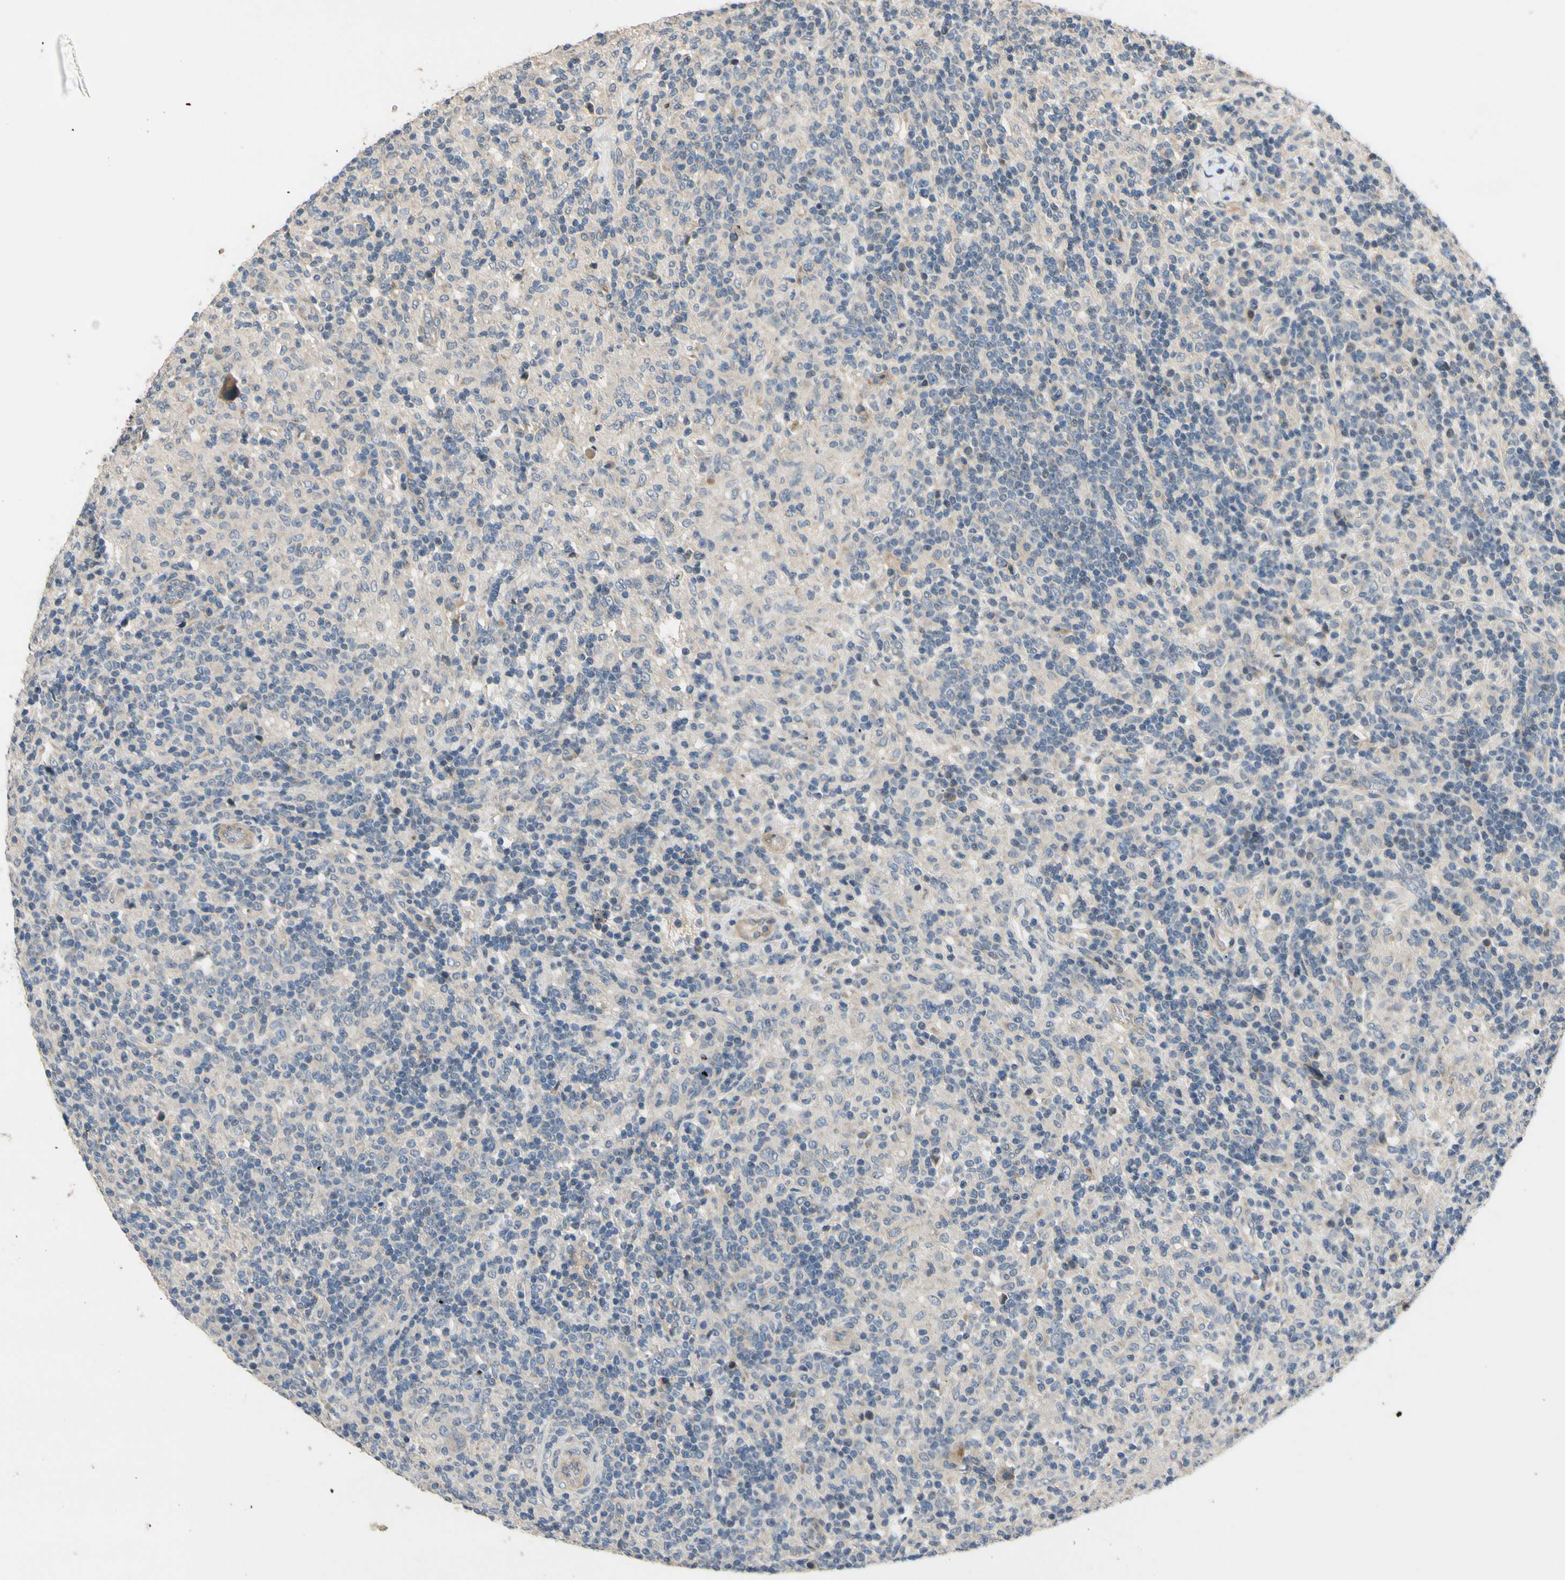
{"staining": {"intensity": "negative", "quantity": "none", "location": "none"}, "tissue": "lymphoma", "cell_type": "Tumor cells", "image_type": "cancer", "snomed": [{"axis": "morphology", "description": "Hodgkin's disease, NOS"}, {"axis": "topography", "description": "Lymph node"}], "caption": "This image is of lymphoma stained with immunohistochemistry to label a protein in brown with the nuclei are counter-stained blue. There is no expression in tumor cells.", "gene": "ALKBH3", "patient": {"sex": "male", "age": 70}}